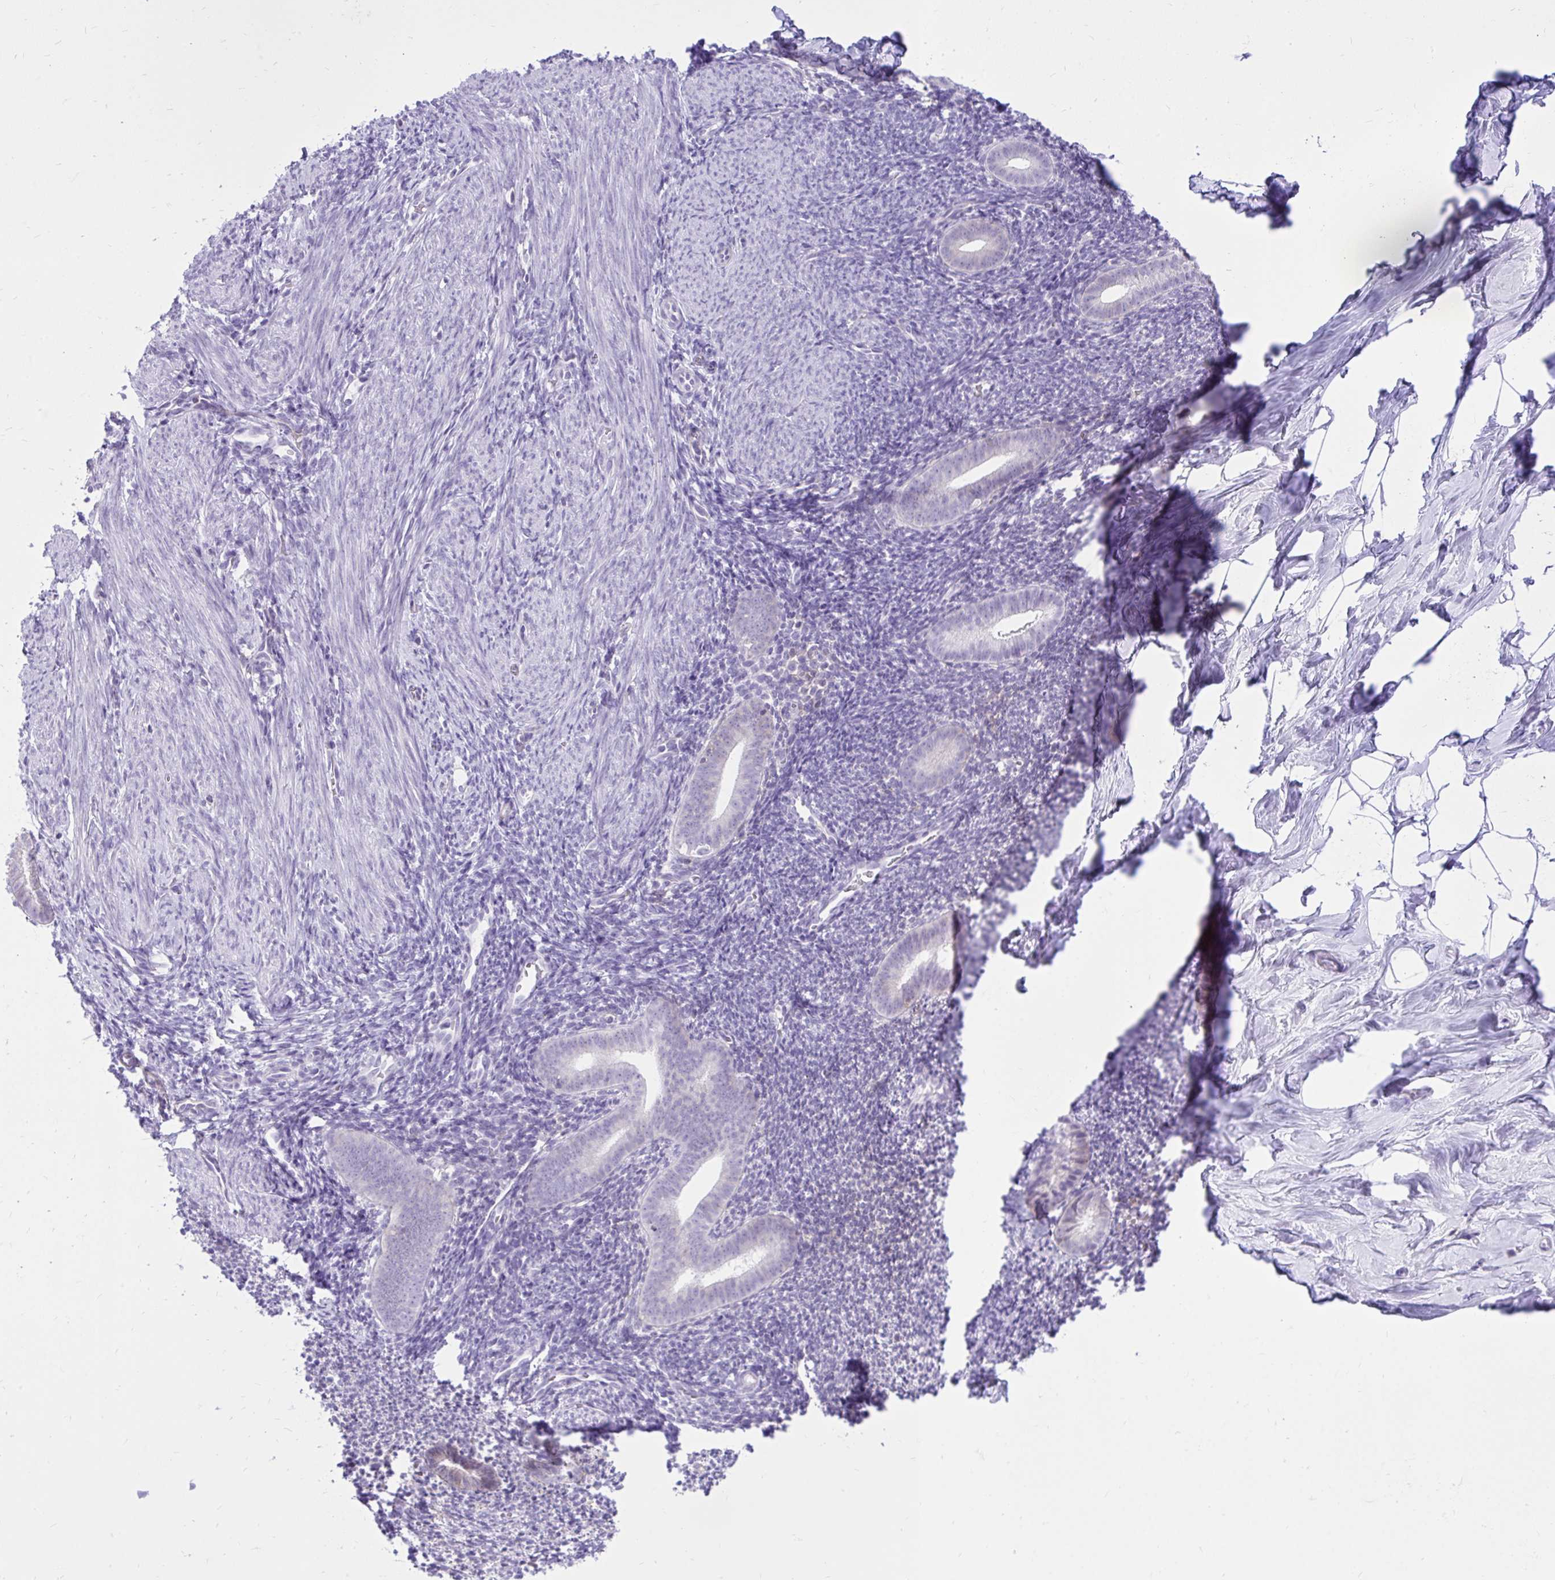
{"staining": {"intensity": "negative", "quantity": "none", "location": "none"}, "tissue": "endometrium", "cell_type": "Cells in endometrial stroma", "image_type": "normal", "snomed": [{"axis": "morphology", "description": "Normal tissue, NOS"}, {"axis": "topography", "description": "Endometrium"}], "caption": "This is an IHC micrograph of unremarkable endometrium. There is no positivity in cells in endometrial stroma.", "gene": "GPRIN3", "patient": {"sex": "female", "age": 39}}